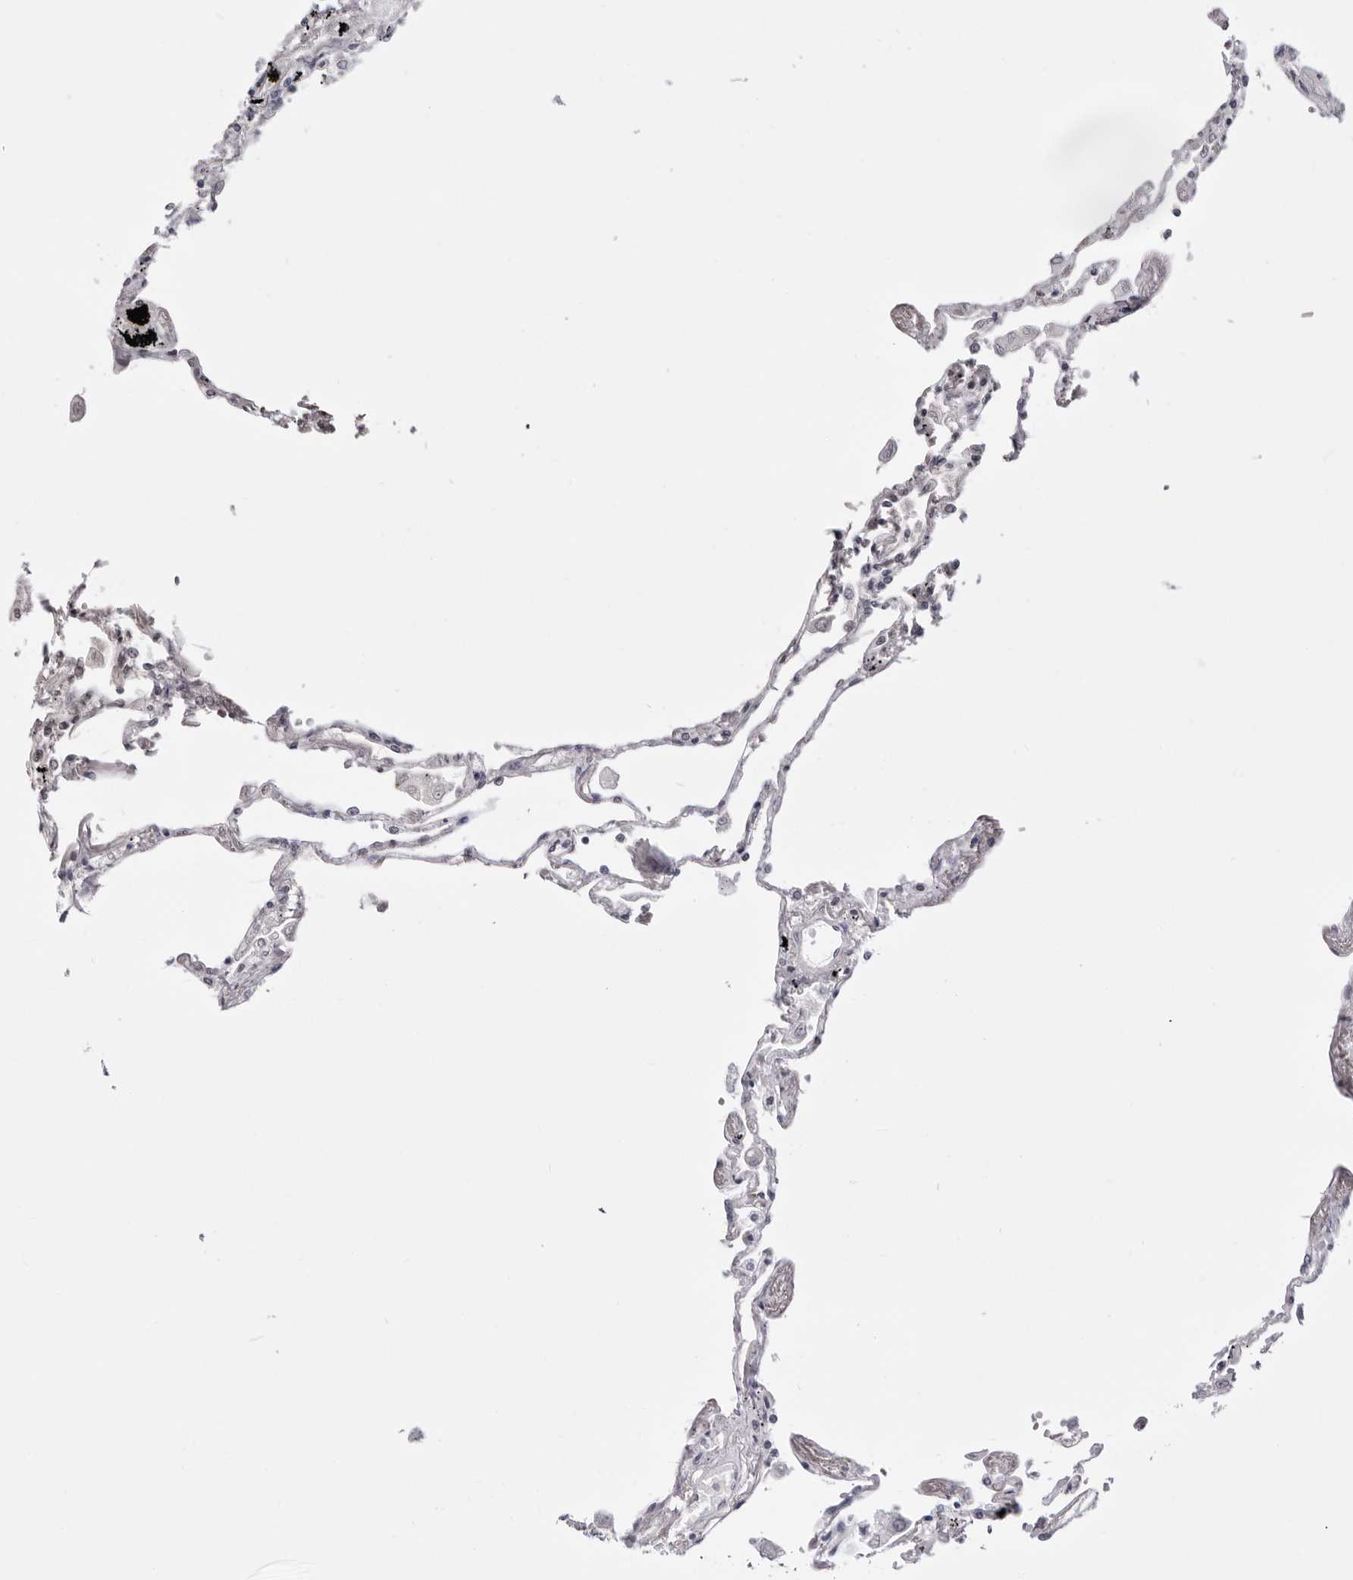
{"staining": {"intensity": "negative", "quantity": "none", "location": "none"}, "tissue": "lung", "cell_type": "Alveolar cells", "image_type": "normal", "snomed": [{"axis": "morphology", "description": "Normal tissue, NOS"}, {"axis": "topography", "description": "Lung"}], "caption": "Micrograph shows no significant protein positivity in alveolar cells of normal lung. Brightfield microscopy of immunohistochemistry stained with DAB (3,3'-diaminobenzidine) (brown) and hematoxylin (blue), captured at high magnification.", "gene": "CST5", "patient": {"sex": "female", "age": 67}}